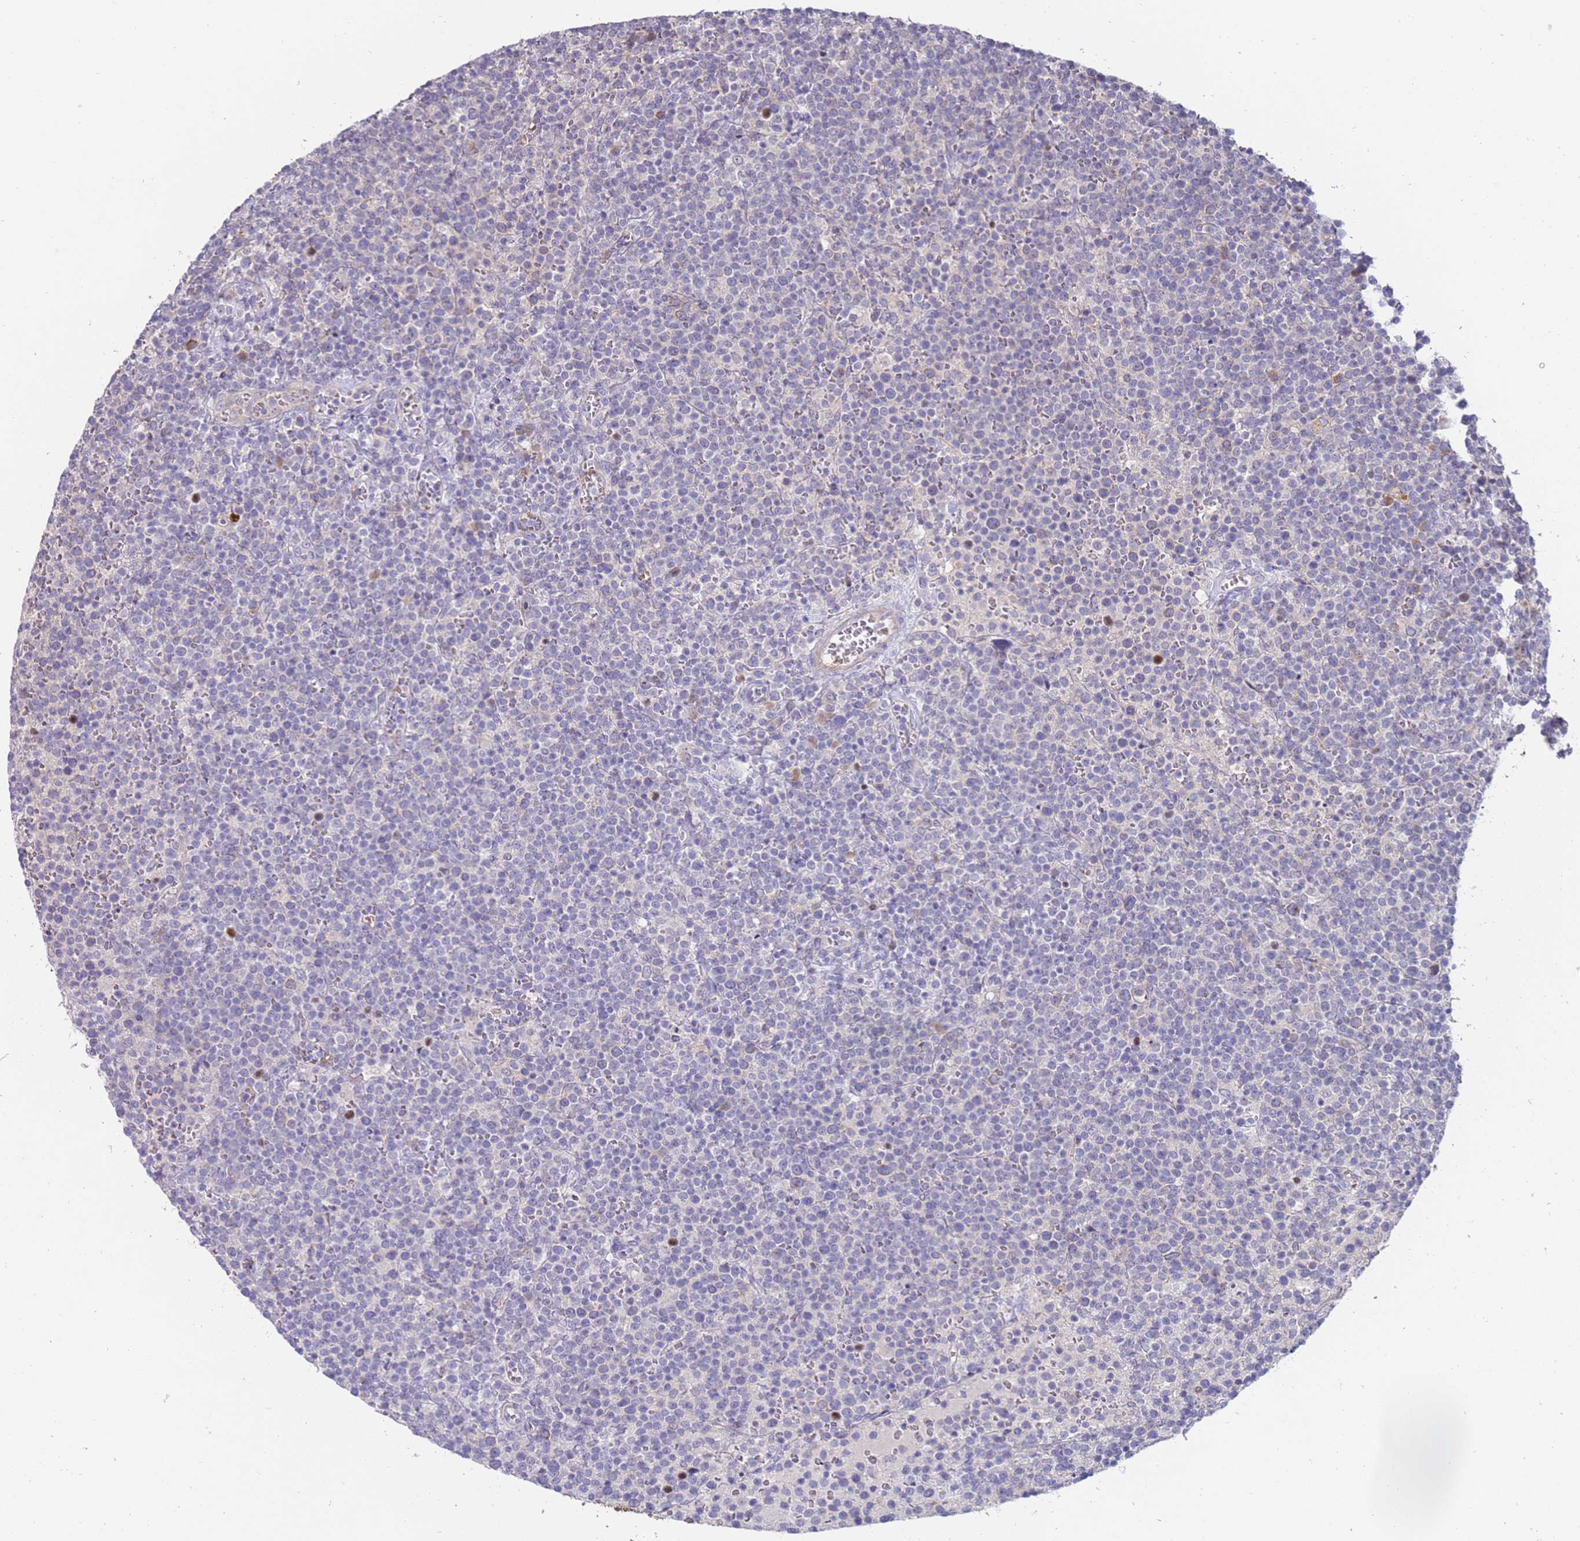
{"staining": {"intensity": "negative", "quantity": "none", "location": "none"}, "tissue": "lymphoma", "cell_type": "Tumor cells", "image_type": "cancer", "snomed": [{"axis": "morphology", "description": "Malignant lymphoma, non-Hodgkin's type, High grade"}, {"axis": "topography", "description": "Lymph node"}], "caption": "Human malignant lymphoma, non-Hodgkin's type (high-grade) stained for a protein using immunohistochemistry exhibits no expression in tumor cells.", "gene": "NMUR2", "patient": {"sex": "male", "age": 61}}